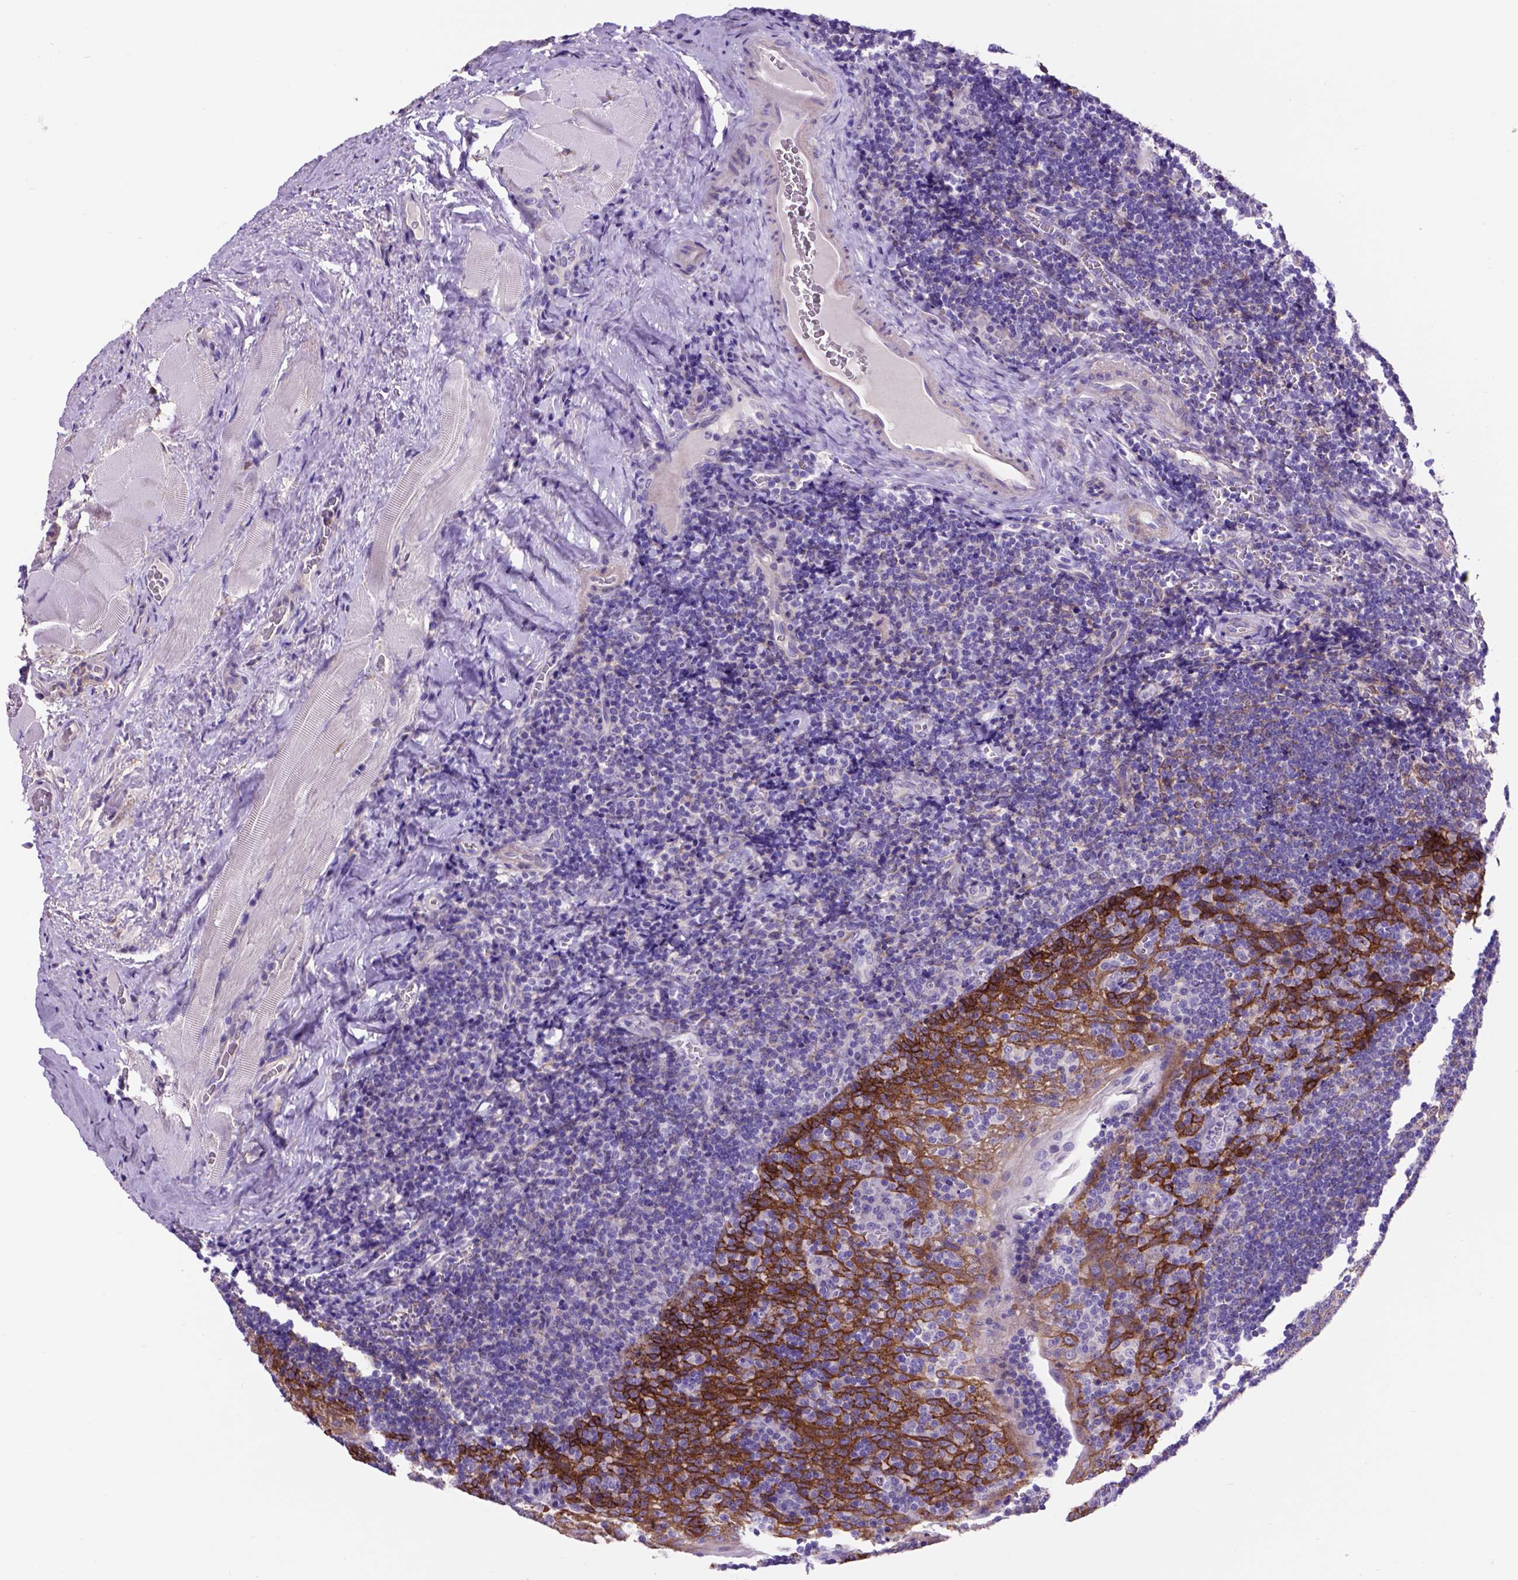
{"staining": {"intensity": "negative", "quantity": "none", "location": "none"}, "tissue": "tonsil", "cell_type": "Germinal center cells", "image_type": "normal", "snomed": [{"axis": "morphology", "description": "Normal tissue, NOS"}, {"axis": "morphology", "description": "Inflammation, NOS"}, {"axis": "topography", "description": "Tonsil"}], "caption": "There is no significant positivity in germinal center cells of tonsil. (Brightfield microscopy of DAB immunohistochemistry at high magnification).", "gene": "EGFR", "patient": {"sex": "female", "age": 31}}